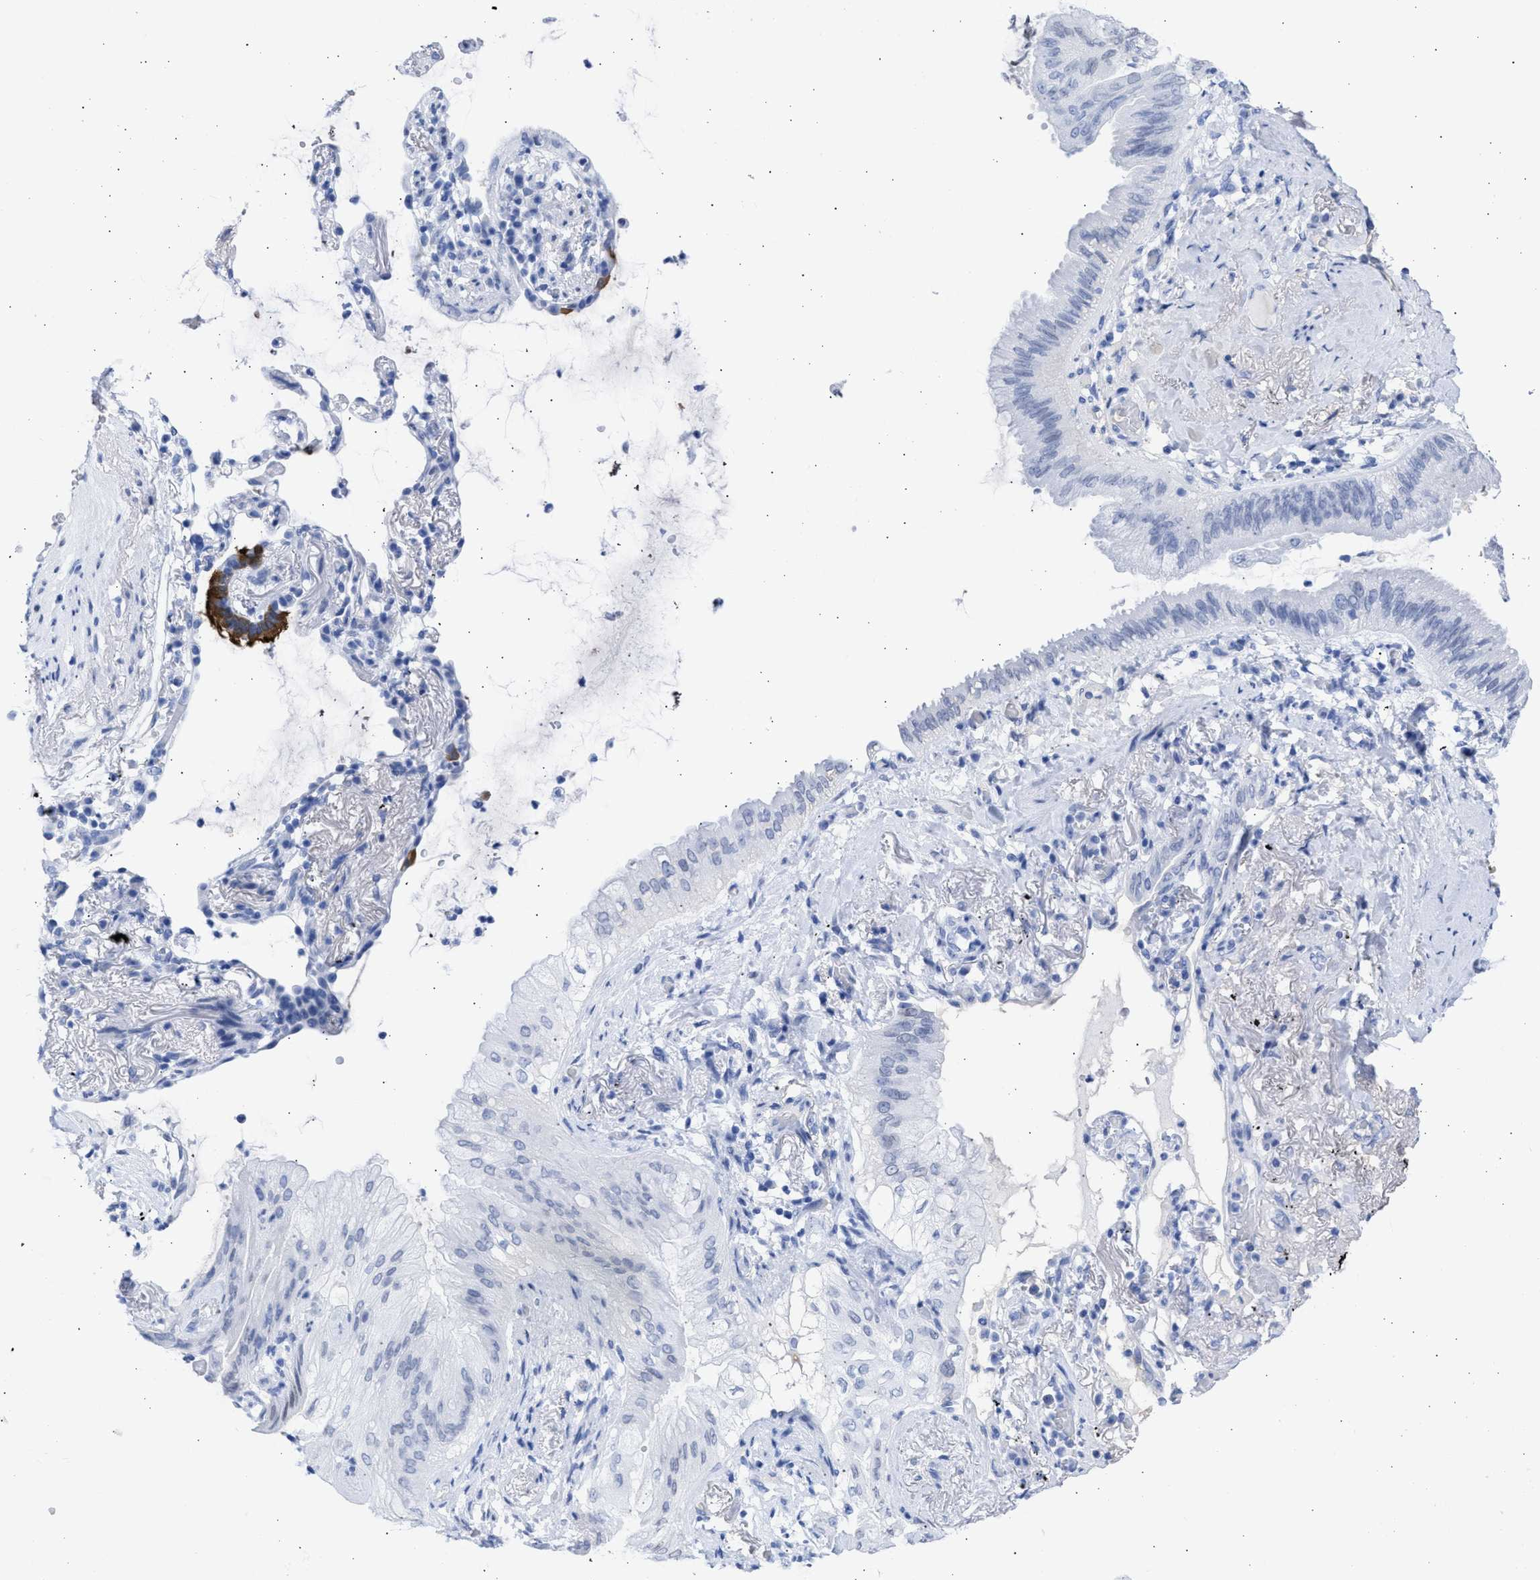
{"staining": {"intensity": "negative", "quantity": "none", "location": "none"}, "tissue": "lung cancer", "cell_type": "Tumor cells", "image_type": "cancer", "snomed": [{"axis": "morphology", "description": "Normal tissue, NOS"}, {"axis": "morphology", "description": "Adenocarcinoma, NOS"}, {"axis": "topography", "description": "Bronchus"}, {"axis": "topography", "description": "Lung"}], "caption": "Tumor cells are negative for brown protein staining in lung cancer (adenocarcinoma). (DAB IHC visualized using brightfield microscopy, high magnification).", "gene": "RSPH1", "patient": {"sex": "female", "age": 70}}